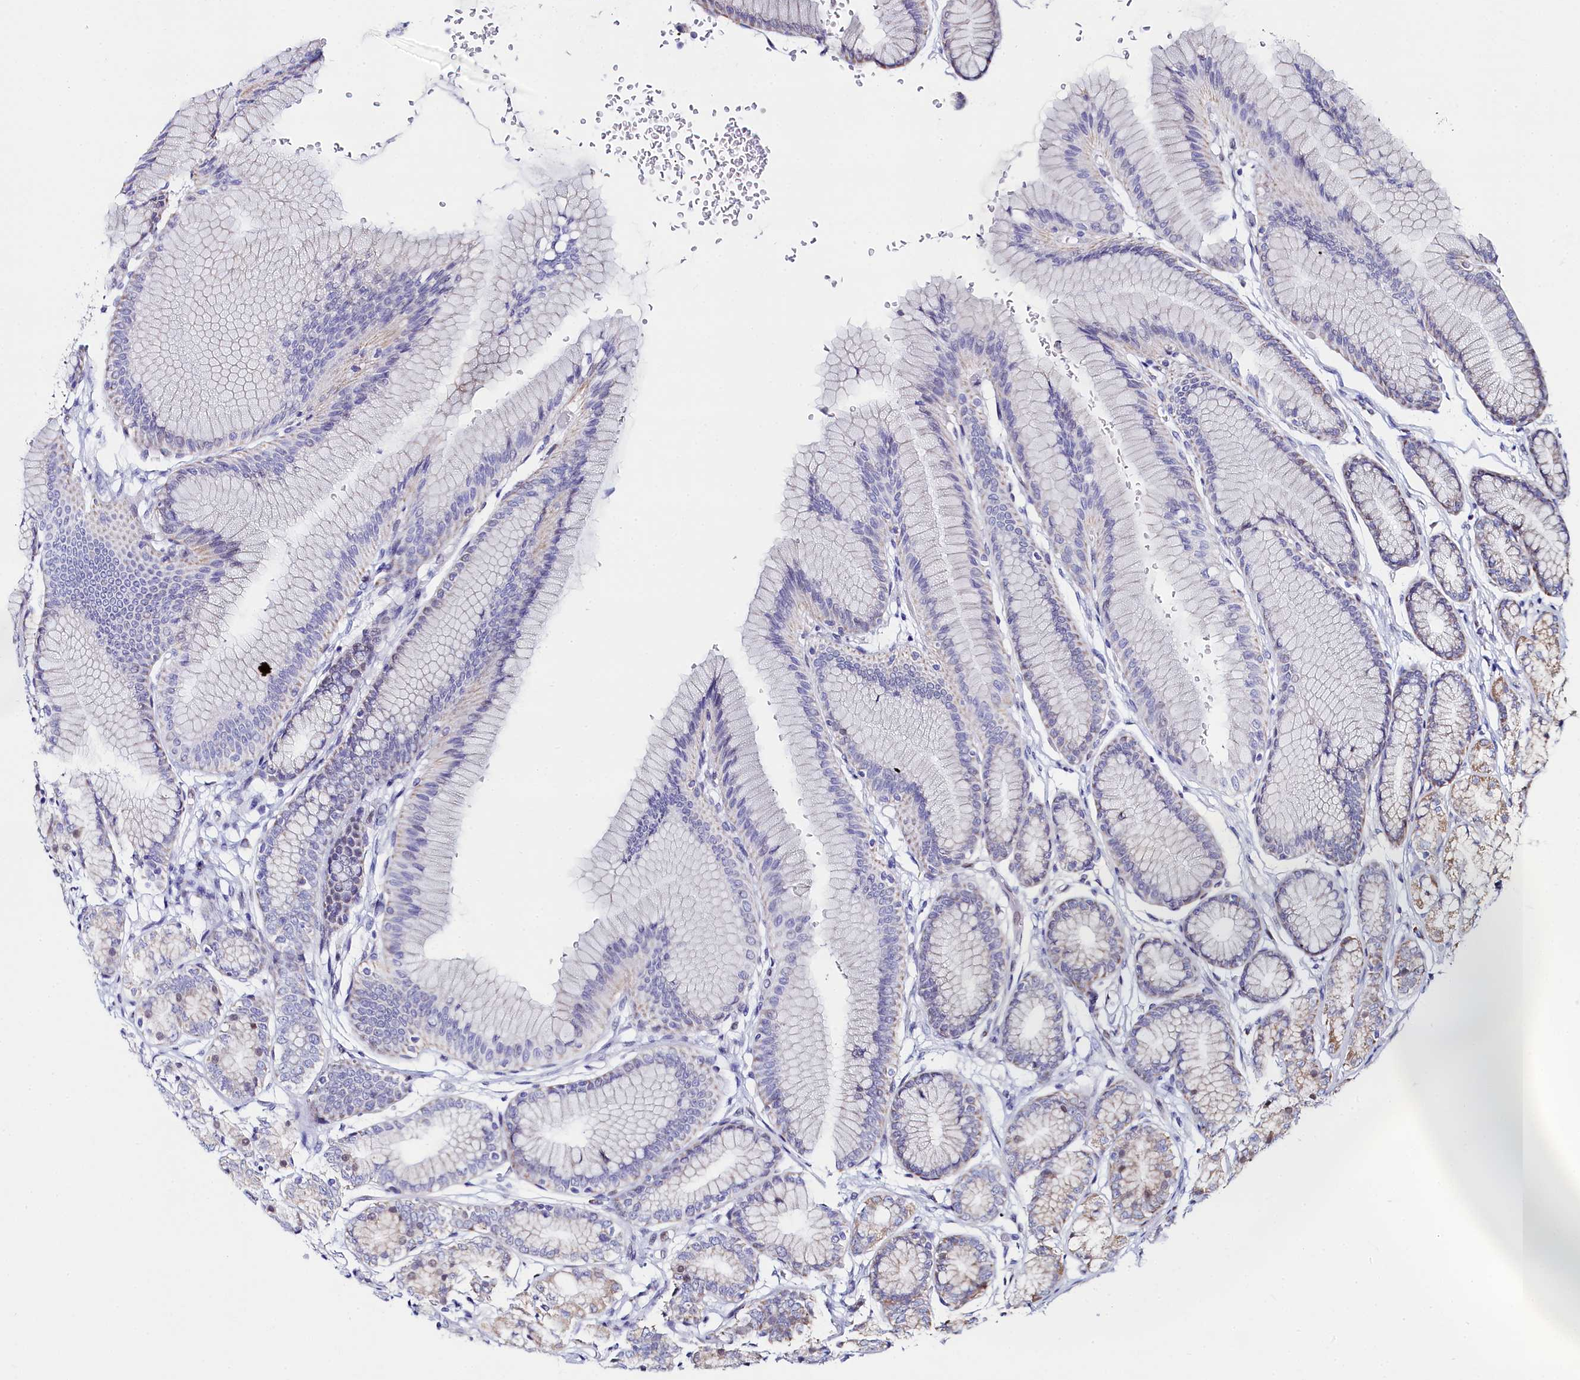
{"staining": {"intensity": "moderate", "quantity": "<25%", "location": "cytoplasmic/membranous,nuclear"}, "tissue": "stomach", "cell_type": "Glandular cells", "image_type": "normal", "snomed": [{"axis": "morphology", "description": "Normal tissue, NOS"}, {"axis": "morphology", "description": "Adenocarcinoma, NOS"}, {"axis": "morphology", "description": "Adenocarcinoma, High grade"}, {"axis": "topography", "description": "Stomach, upper"}, {"axis": "topography", "description": "Stomach"}], "caption": "DAB immunohistochemical staining of benign stomach reveals moderate cytoplasmic/membranous,nuclear protein positivity in approximately <25% of glandular cells. (DAB IHC, brown staining for protein, blue staining for nuclei).", "gene": "HDGFL3", "patient": {"sex": "female", "age": 65}}